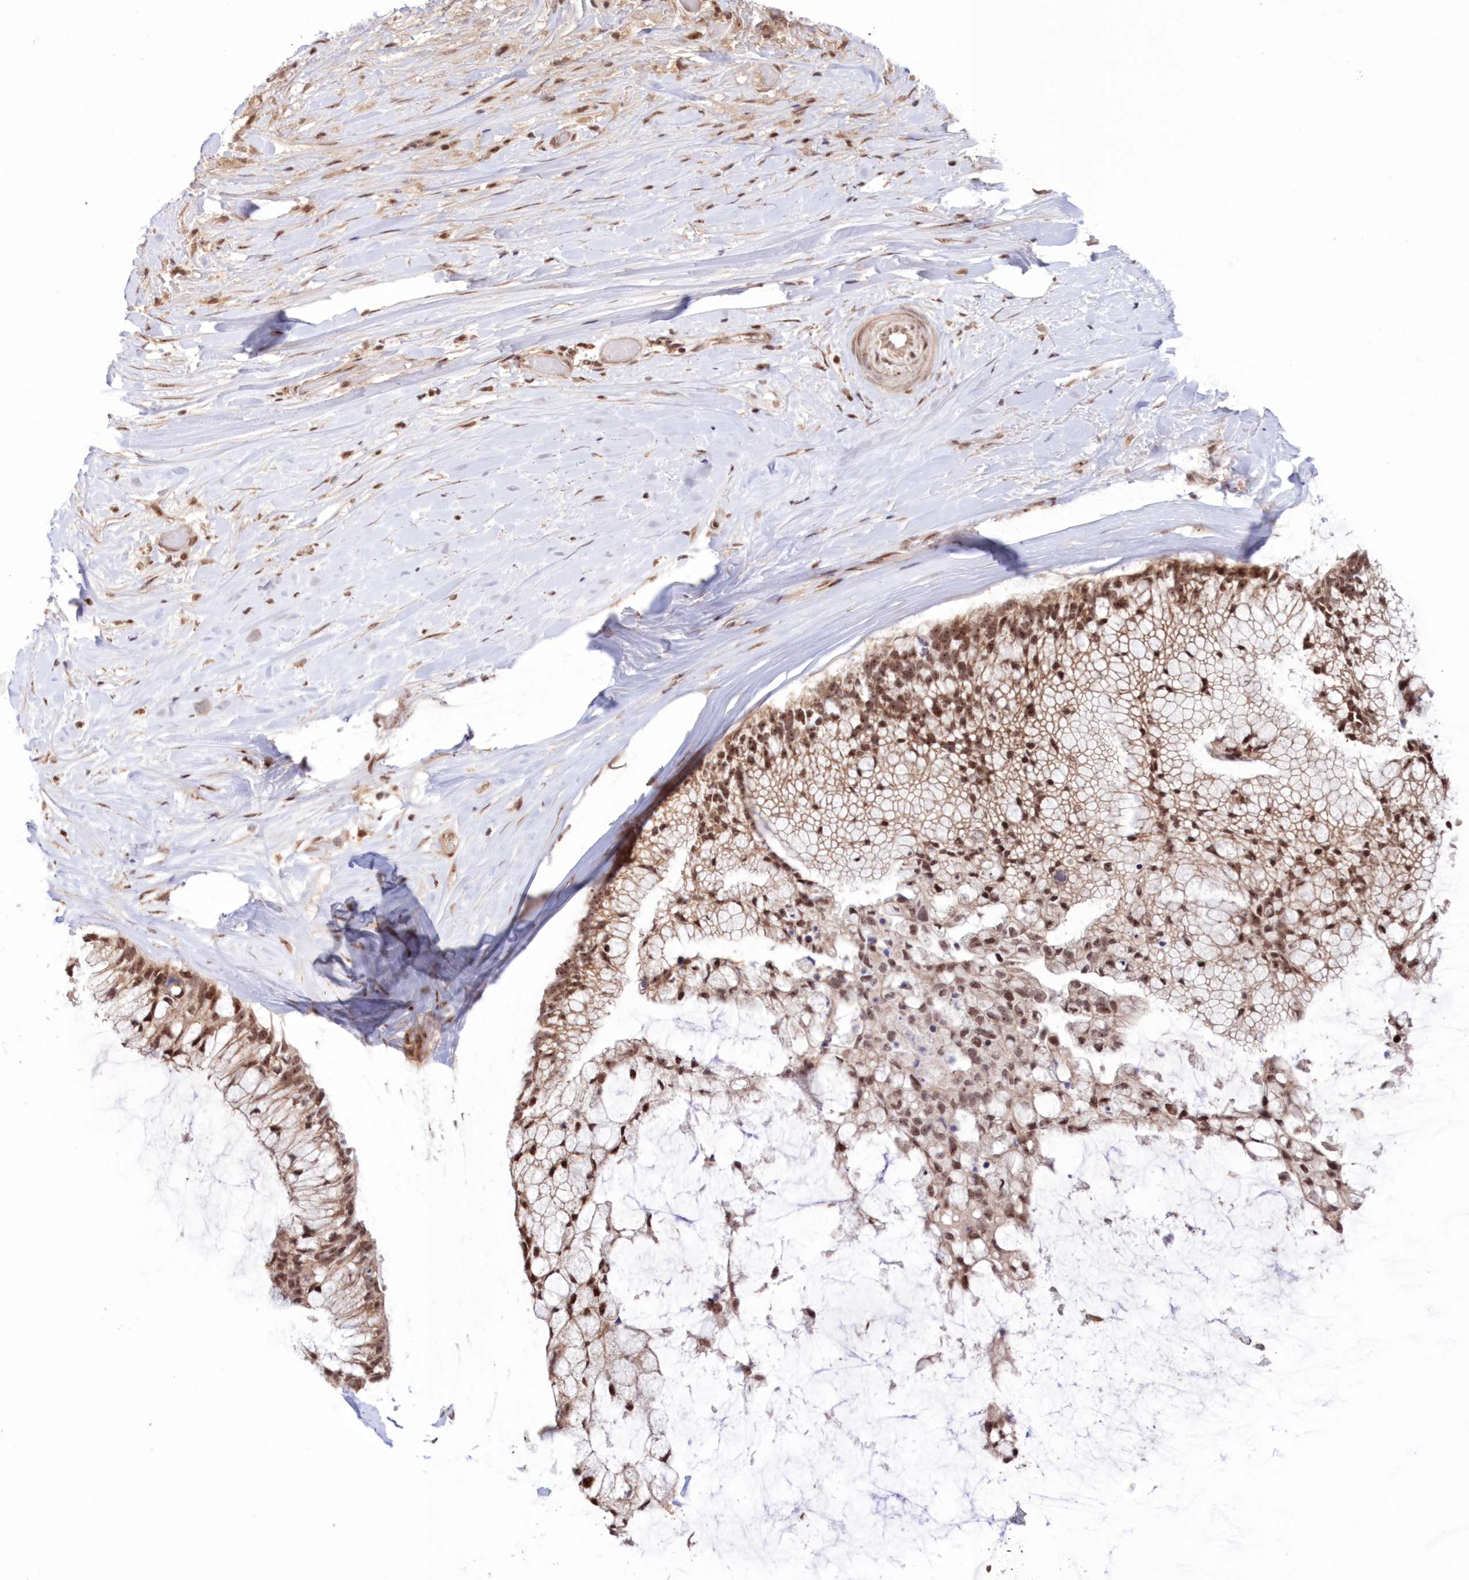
{"staining": {"intensity": "moderate", "quantity": ">75%", "location": "cytoplasmic/membranous,nuclear"}, "tissue": "ovarian cancer", "cell_type": "Tumor cells", "image_type": "cancer", "snomed": [{"axis": "morphology", "description": "Cystadenocarcinoma, mucinous, NOS"}, {"axis": "topography", "description": "Ovary"}], "caption": "Ovarian cancer (mucinous cystadenocarcinoma) was stained to show a protein in brown. There is medium levels of moderate cytoplasmic/membranous and nuclear staining in approximately >75% of tumor cells.", "gene": "NOA1", "patient": {"sex": "female", "age": 39}}